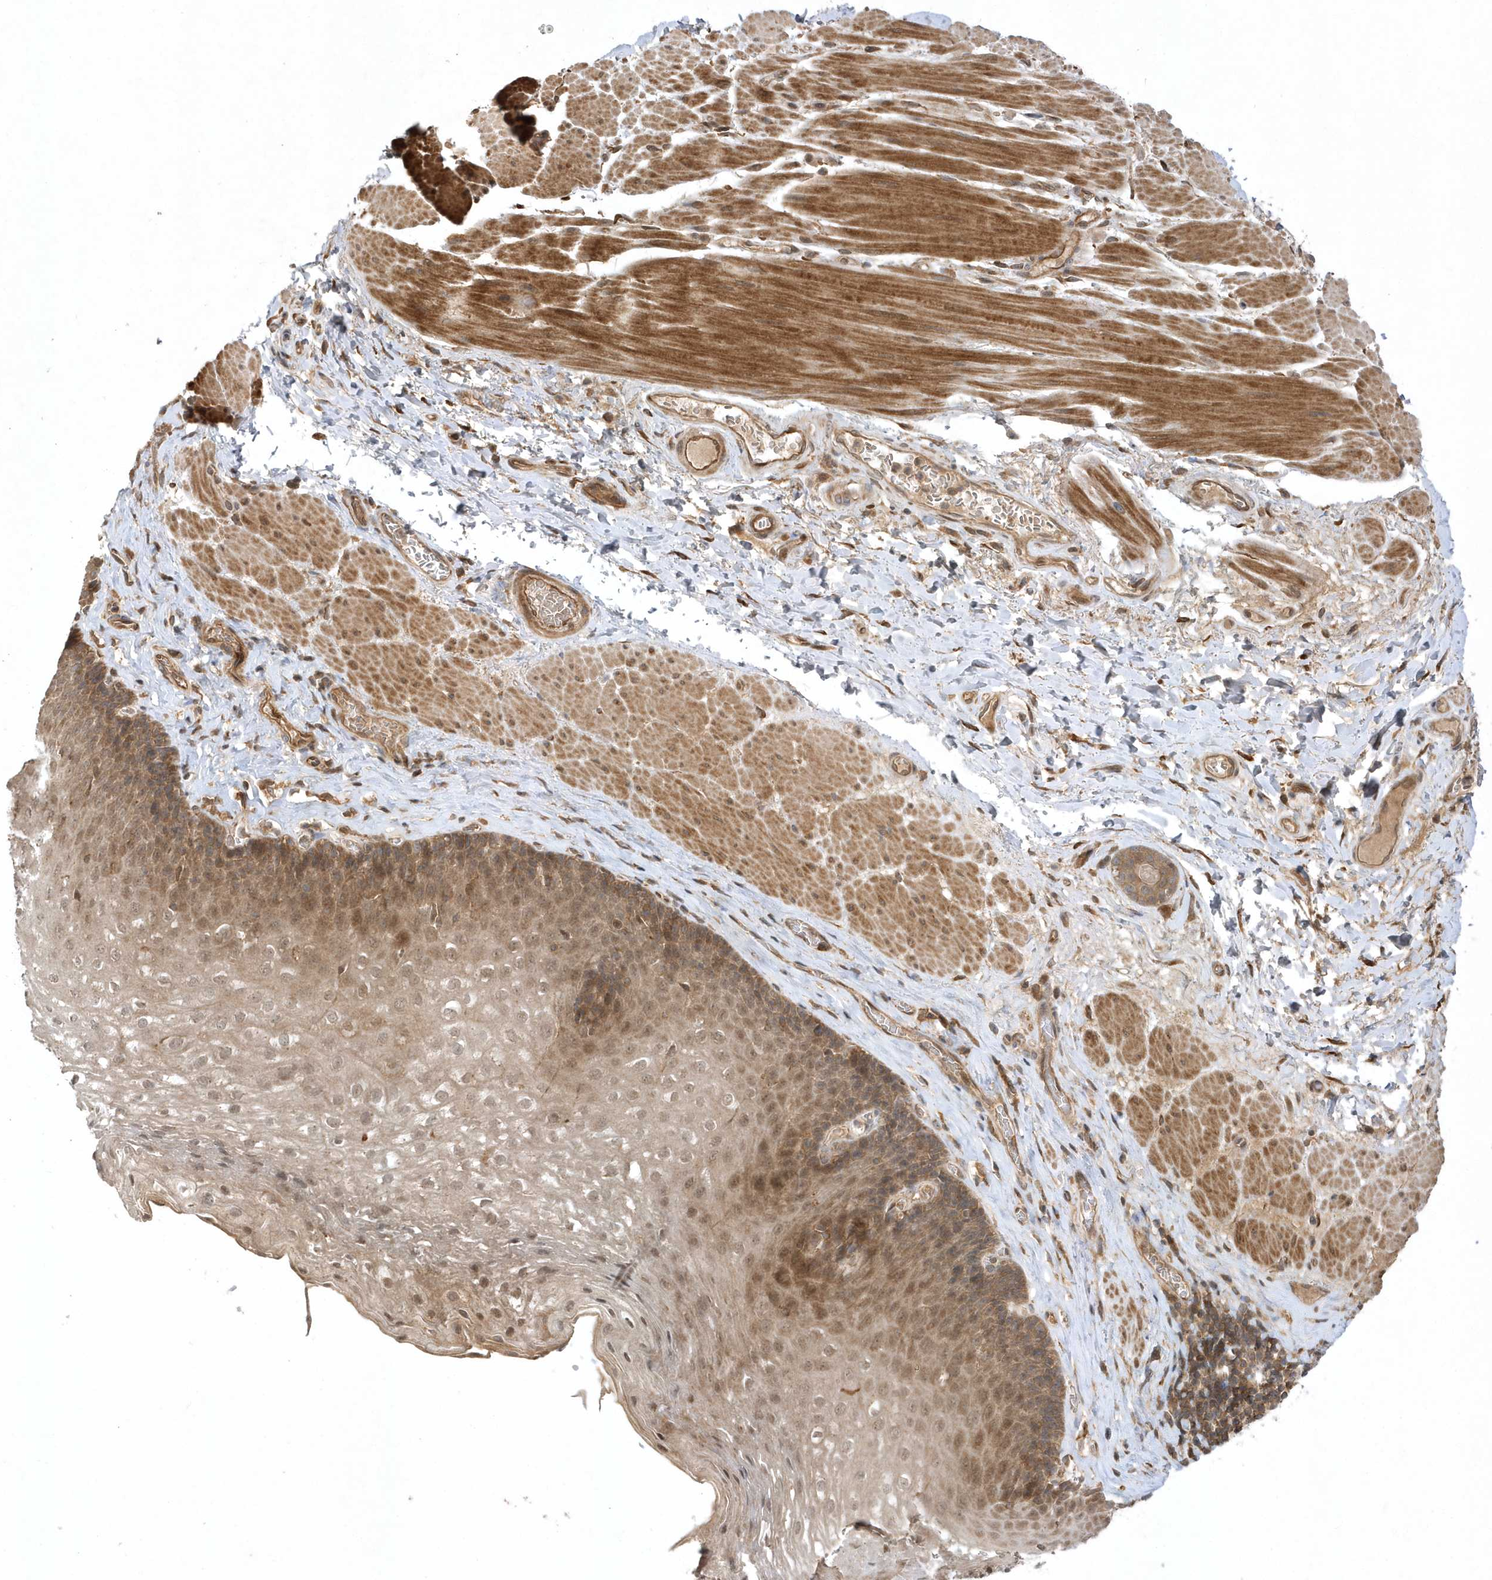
{"staining": {"intensity": "moderate", "quantity": ">75%", "location": "cytoplasmic/membranous,nuclear"}, "tissue": "esophagus", "cell_type": "Squamous epithelial cells", "image_type": "normal", "snomed": [{"axis": "morphology", "description": "Normal tissue, NOS"}, {"axis": "topography", "description": "Esophagus"}], "caption": "The histopathology image reveals immunohistochemical staining of normal esophagus. There is moderate cytoplasmic/membranous,nuclear staining is present in approximately >75% of squamous epithelial cells.", "gene": "GFM2", "patient": {"sex": "female", "age": 66}}